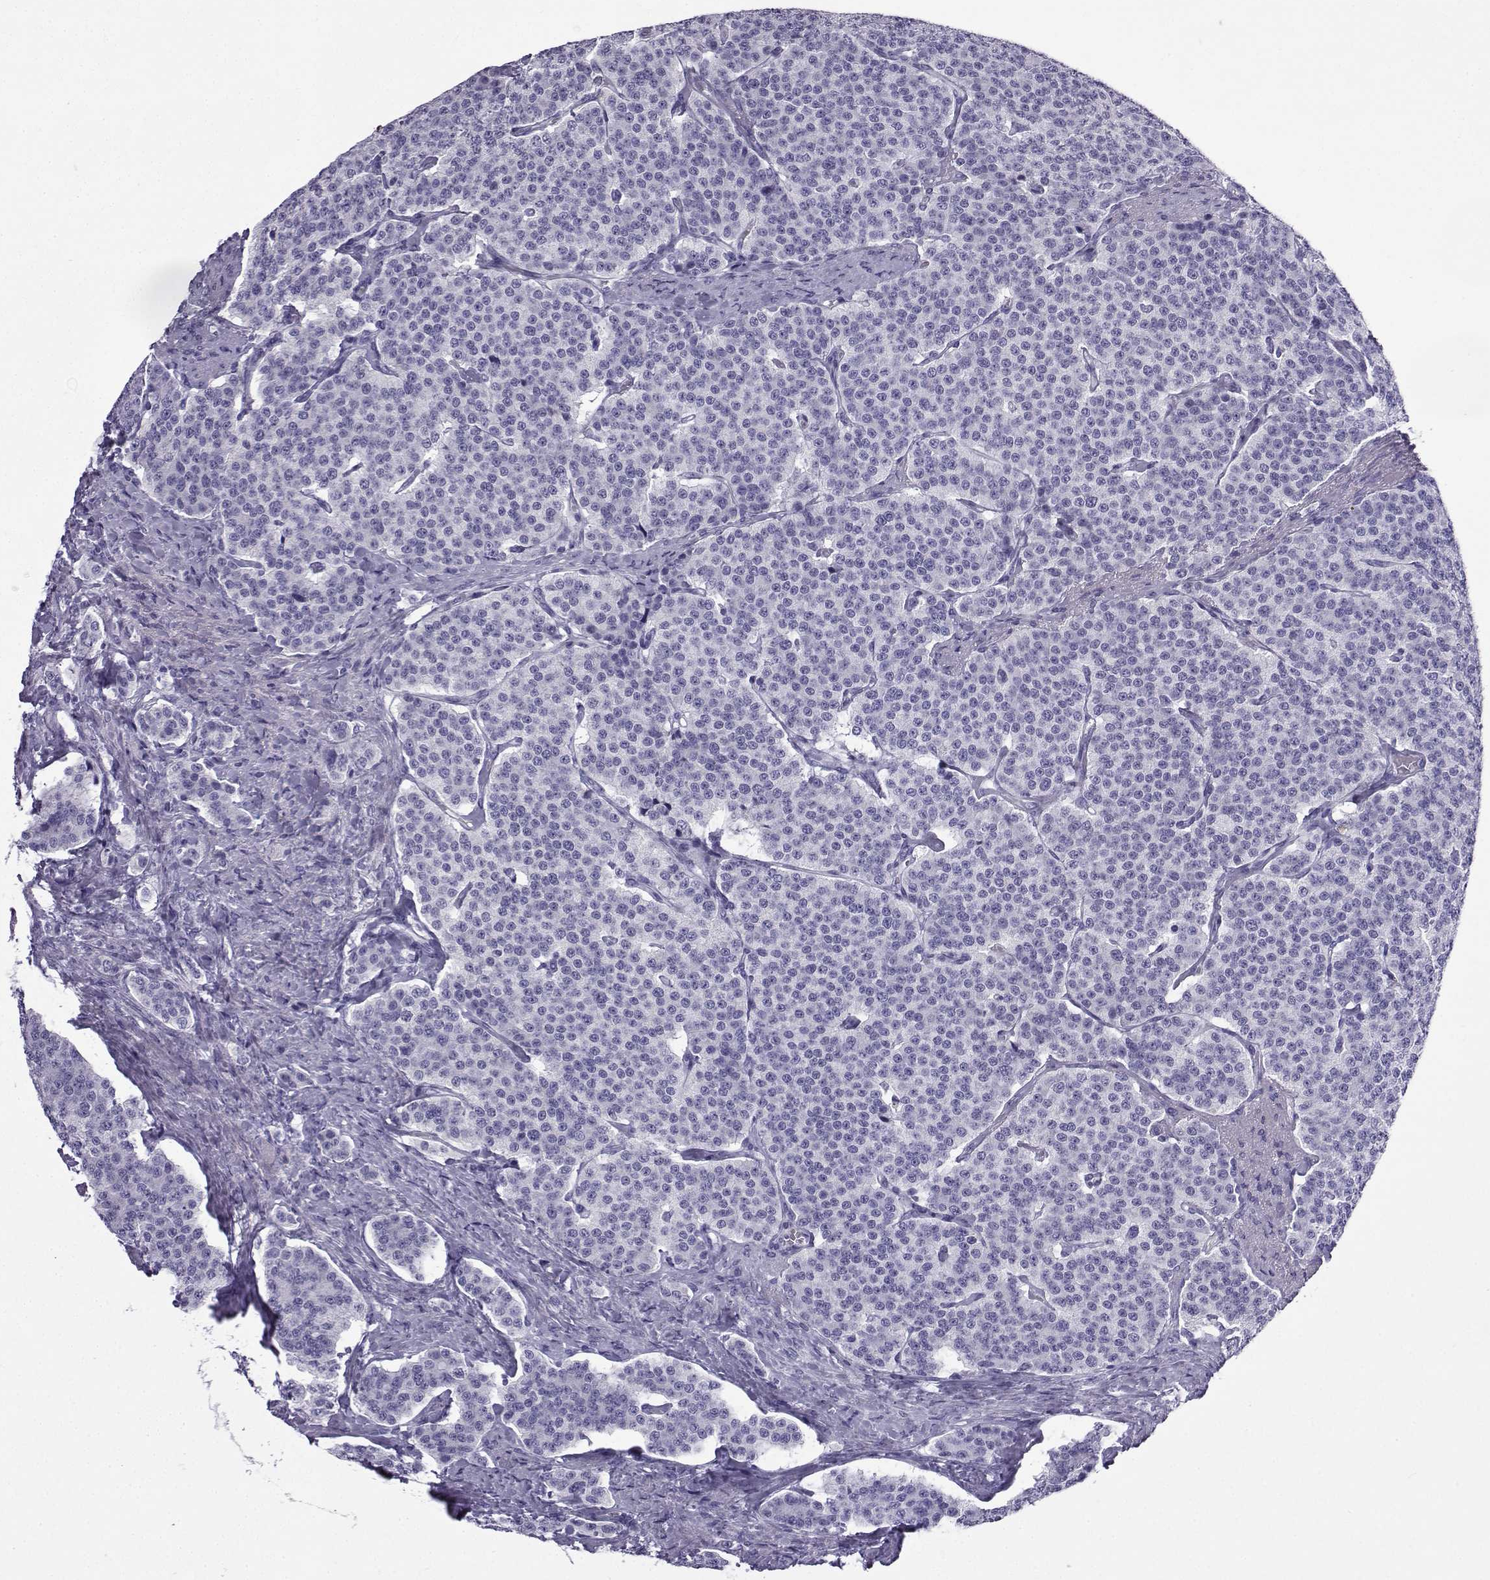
{"staining": {"intensity": "negative", "quantity": "none", "location": "none"}, "tissue": "carcinoid", "cell_type": "Tumor cells", "image_type": "cancer", "snomed": [{"axis": "morphology", "description": "Carcinoid, malignant, NOS"}, {"axis": "topography", "description": "Small intestine"}], "caption": "Immunohistochemical staining of human malignant carcinoid displays no significant expression in tumor cells.", "gene": "KCNF1", "patient": {"sex": "female", "age": 58}}